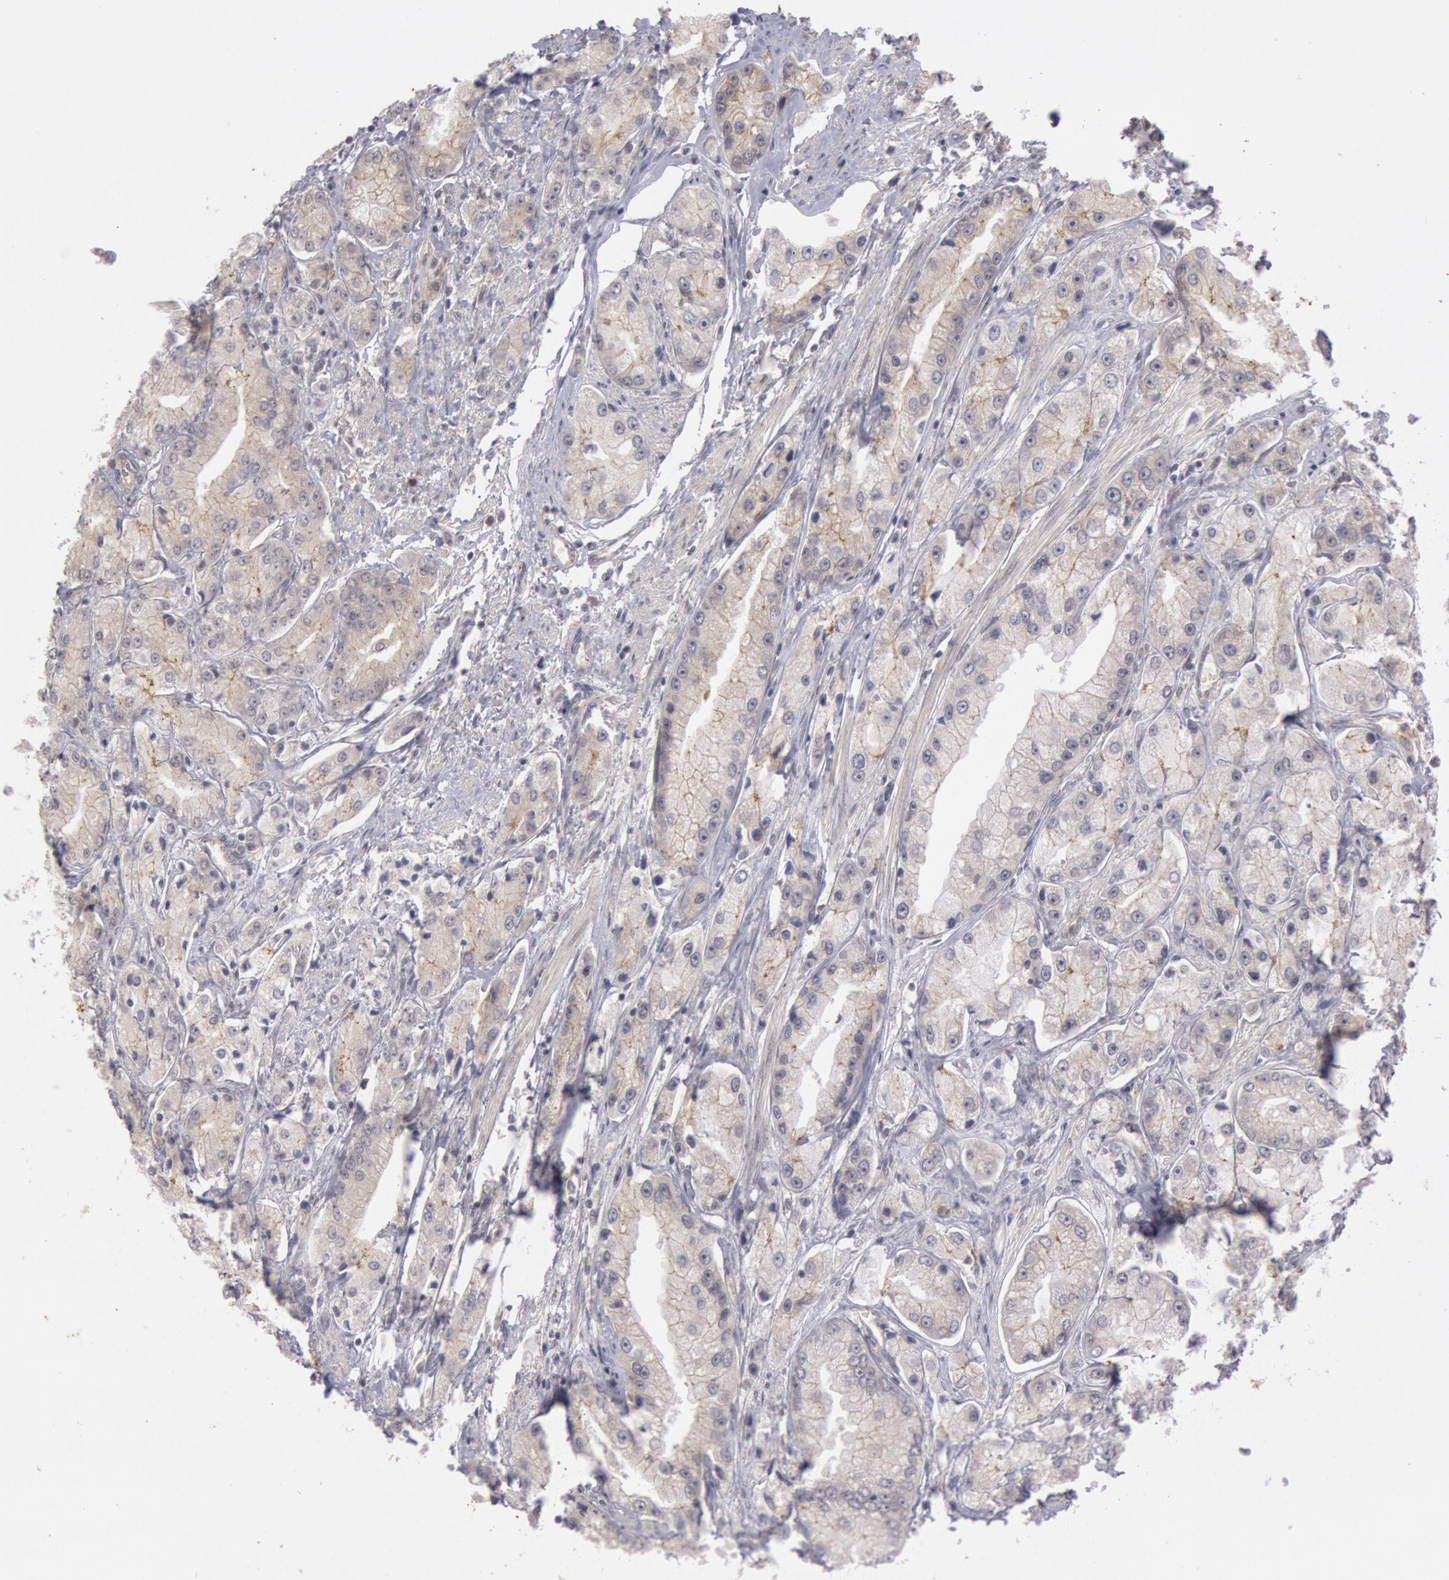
{"staining": {"intensity": "weak", "quantity": ">75%", "location": "cytoplasmic/membranous"}, "tissue": "prostate cancer", "cell_type": "Tumor cells", "image_type": "cancer", "snomed": [{"axis": "morphology", "description": "Adenocarcinoma, Medium grade"}, {"axis": "topography", "description": "Prostate"}], "caption": "This is an image of IHC staining of prostate cancer, which shows weak staining in the cytoplasmic/membranous of tumor cells.", "gene": "PLA2G6", "patient": {"sex": "male", "age": 72}}